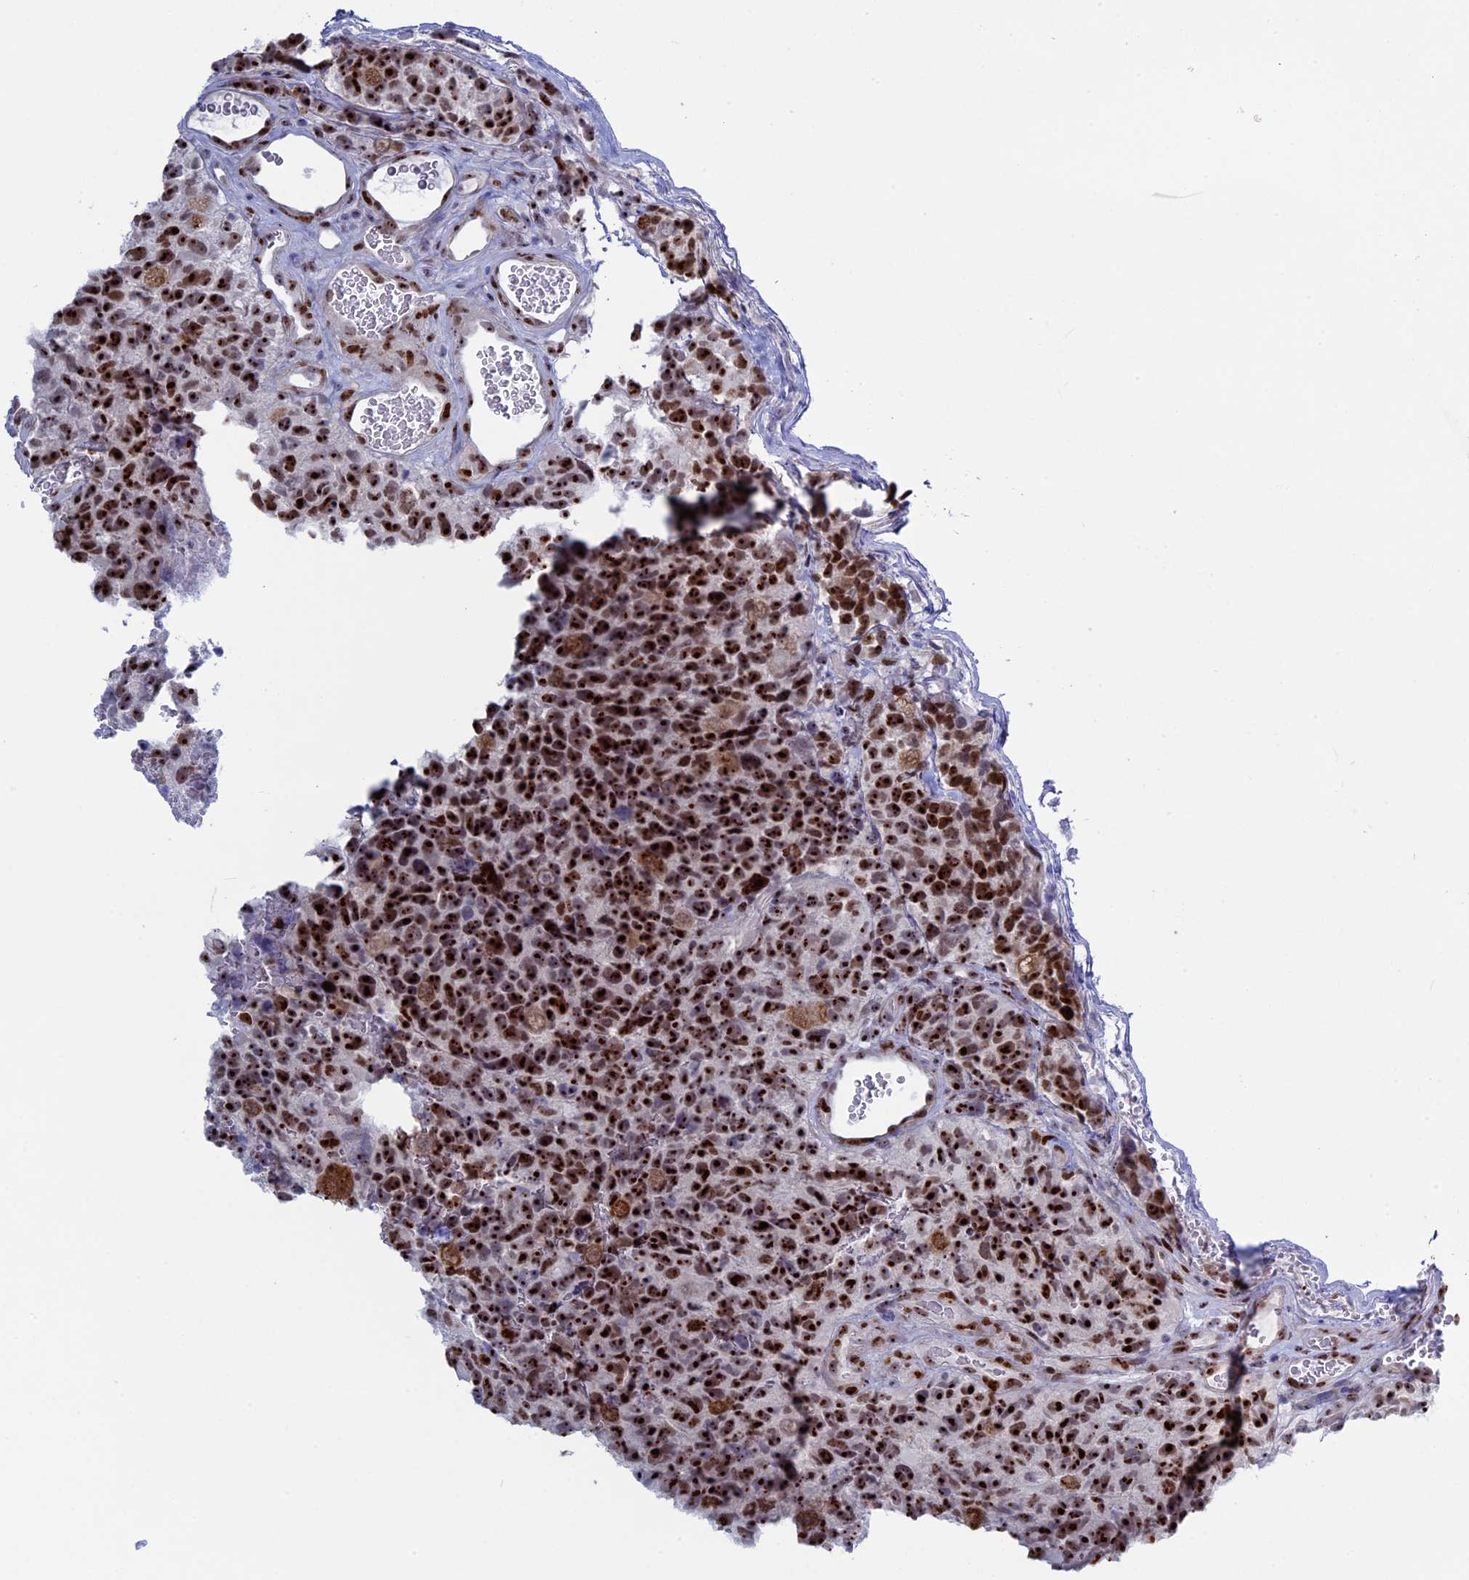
{"staining": {"intensity": "strong", "quantity": ">75%", "location": "nuclear"}, "tissue": "glioma", "cell_type": "Tumor cells", "image_type": "cancer", "snomed": [{"axis": "morphology", "description": "Glioma, malignant, High grade"}, {"axis": "topography", "description": "Brain"}], "caption": "A high amount of strong nuclear staining is appreciated in approximately >75% of tumor cells in glioma tissue.", "gene": "CCDC86", "patient": {"sex": "male", "age": 69}}